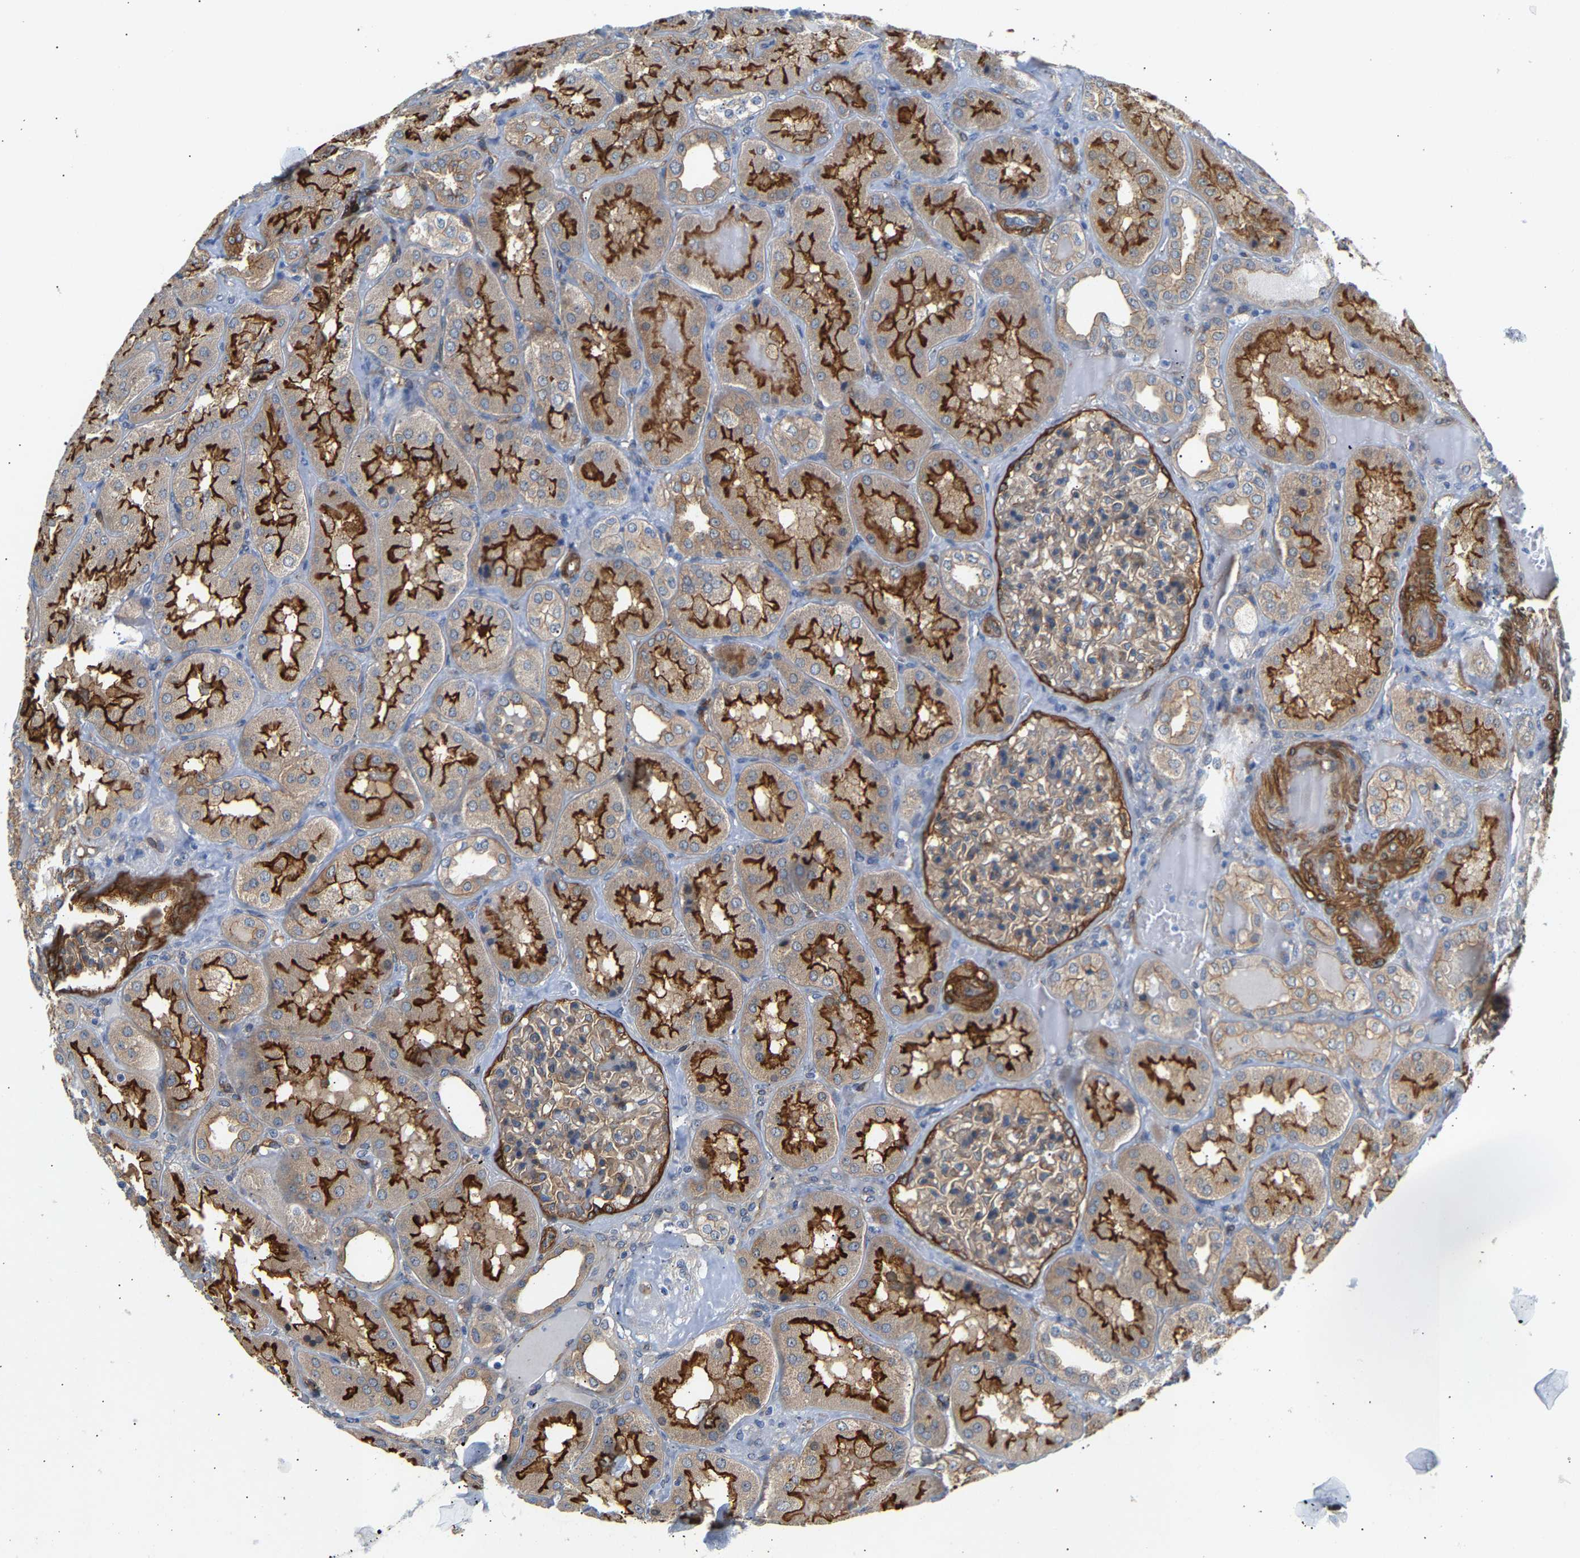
{"staining": {"intensity": "strong", "quantity": "<25%", "location": "cytoplasmic/membranous"}, "tissue": "kidney", "cell_type": "Cells in glomeruli", "image_type": "normal", "snomed": [{"axis": "morphology", "description": "Normal tissue, NOS"}, {"axis": "topography", "description": "Kidney"}], "caption": "Immunohistochemistry (IHC) image of unremarkable kidney: kidney stained using IHC demonstrates medium levels of strong protein expression localized specifically in the cytoplasmic/membranous of cells in glomeruli, appearing as a cytoplasmic/membranous brown color.", "gene": "PAWR", "patient": {"sex": "female", "age": 56}}